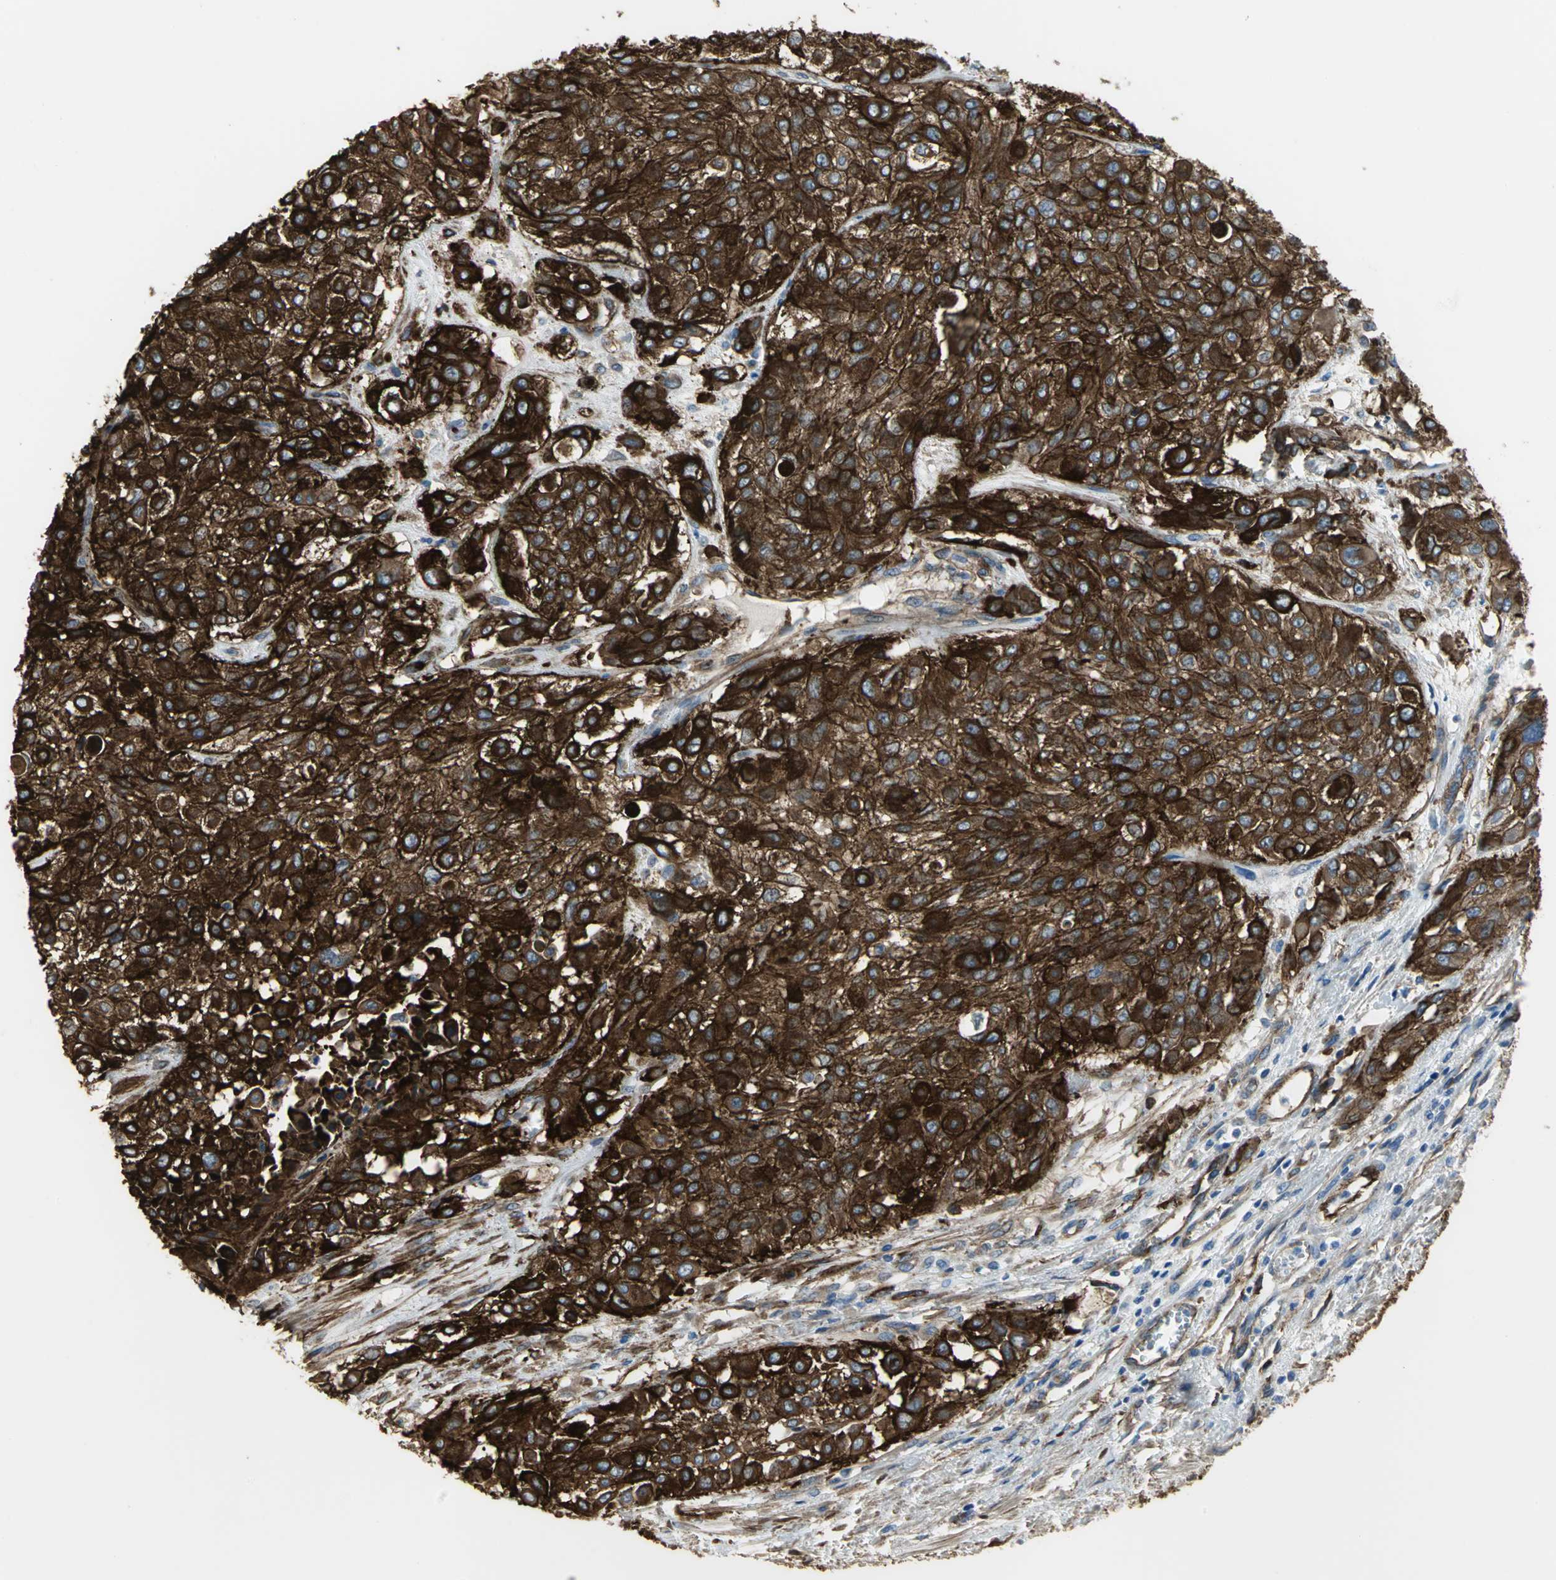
{"staining": {"intensity": "strong", "quantity": ">75%", "location": "cytoplasmic/membranous"}, "tissue": "urothelial cancer", "cell_type": "Tumor cells", "image_type": "cancer", "snomed": [{"axis": "morphology", "description": "Urothelial carcinoma, High grade"}, {"axis": "topography", "description": "Urinary bladder"}], "caption": "Urothelial cancer stained for a protein demonstrates strong cytoplasmic/membranous positivity in tumor cells.", "gene": "FLNB", "patient": {"sex": "male", "age": 57}}